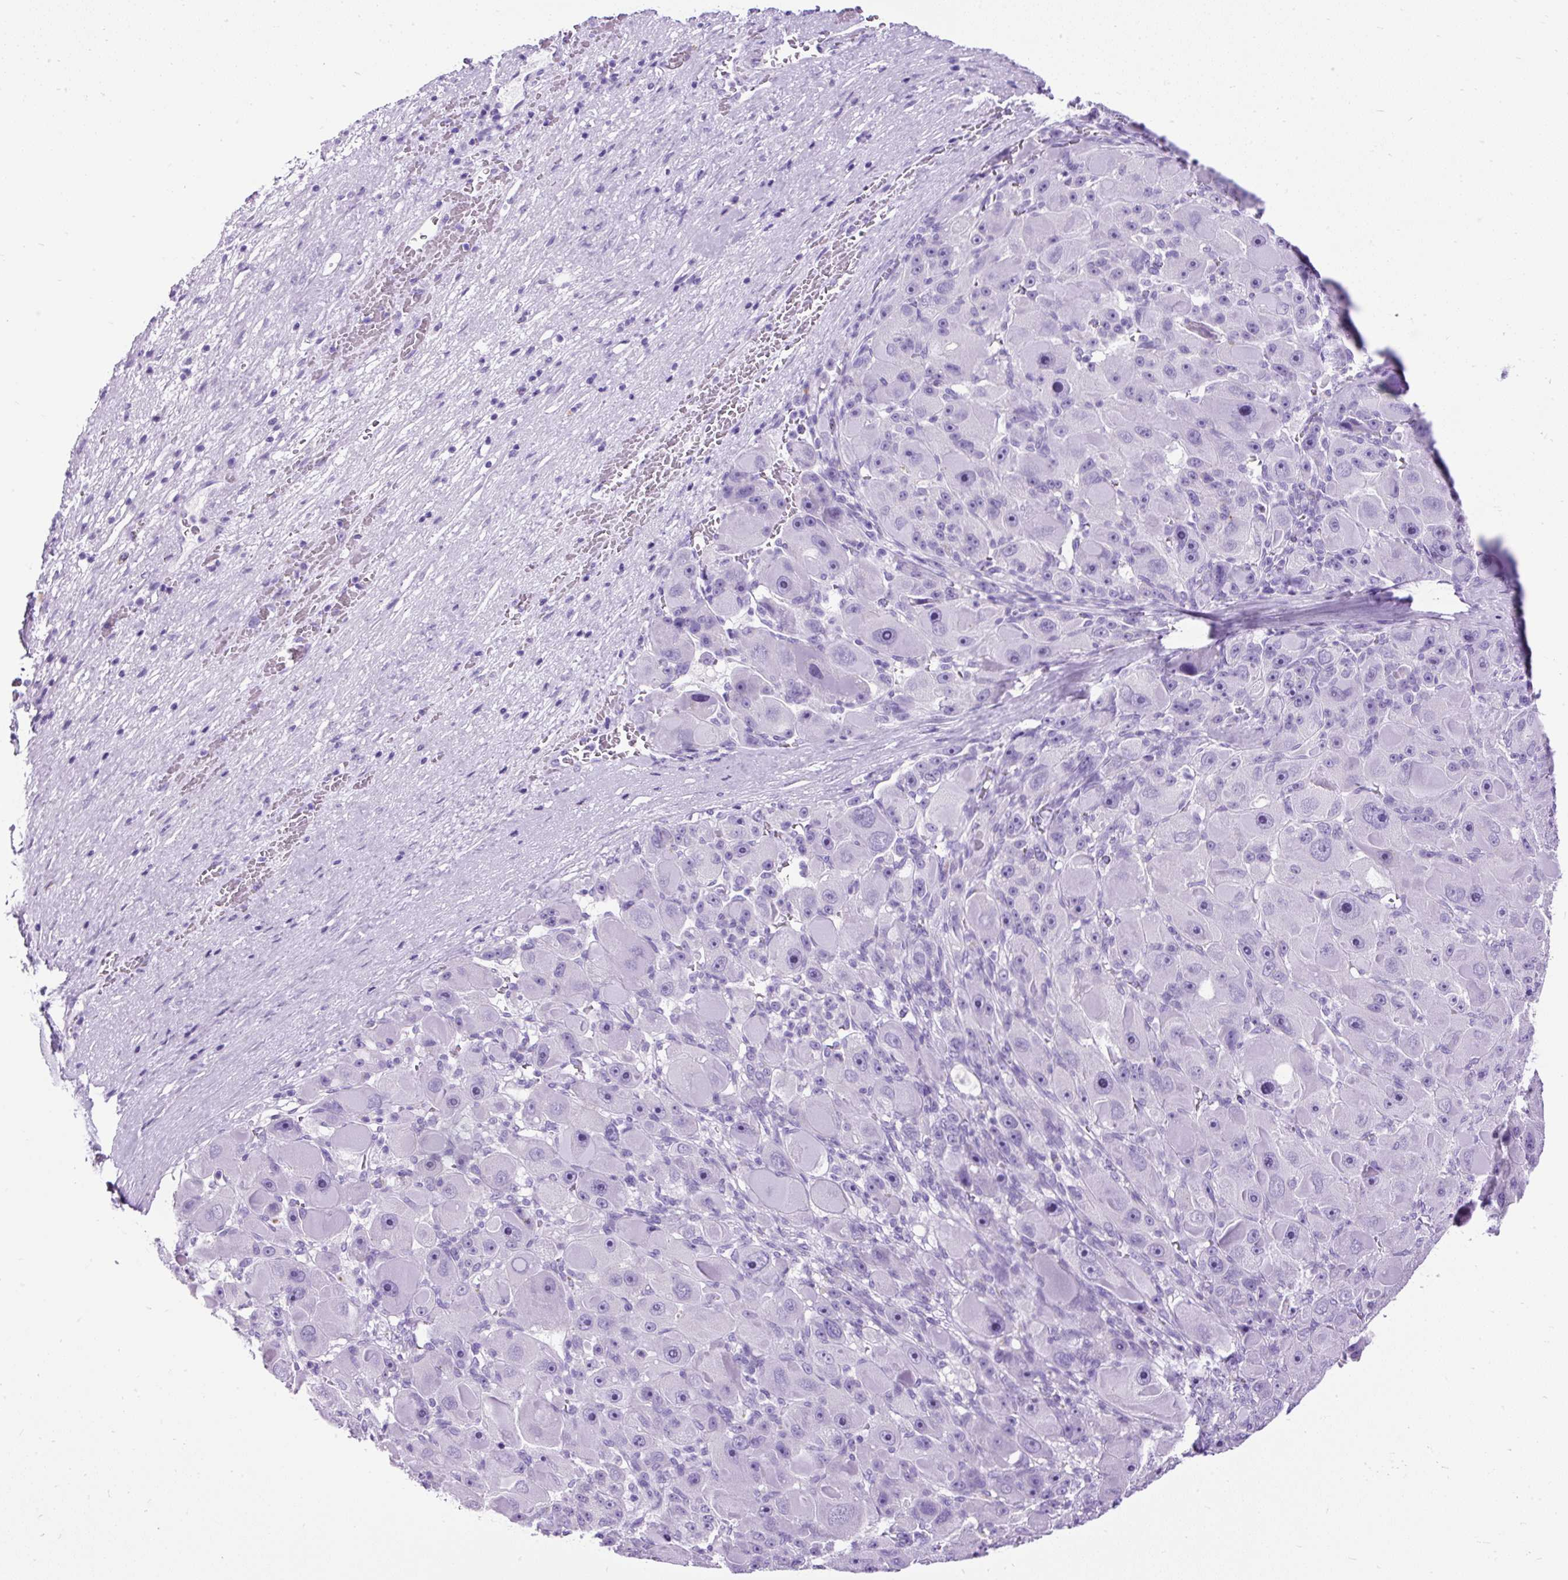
{"staining": {"intensity": "negative", "quantity": "none", "location": "none"}, "tissue": "liver cancer", "cell_type": "Tumor cells", "image_type": "cancer", "snomed": [{"axis": "morphology", "description": "Carcinoma, Hepatocellular, NOS"}, {"axis": "topography", "description": "Liver"}], "caption": "High power microscopy photomicrograph of an immunohistochemistry histopathology image of liver cancer (hepatocellular carcinoma), revealing no significant positivity in tumor cells.", "gene": "PDIA2", "patient": {"sex": "male", "age": 76}}